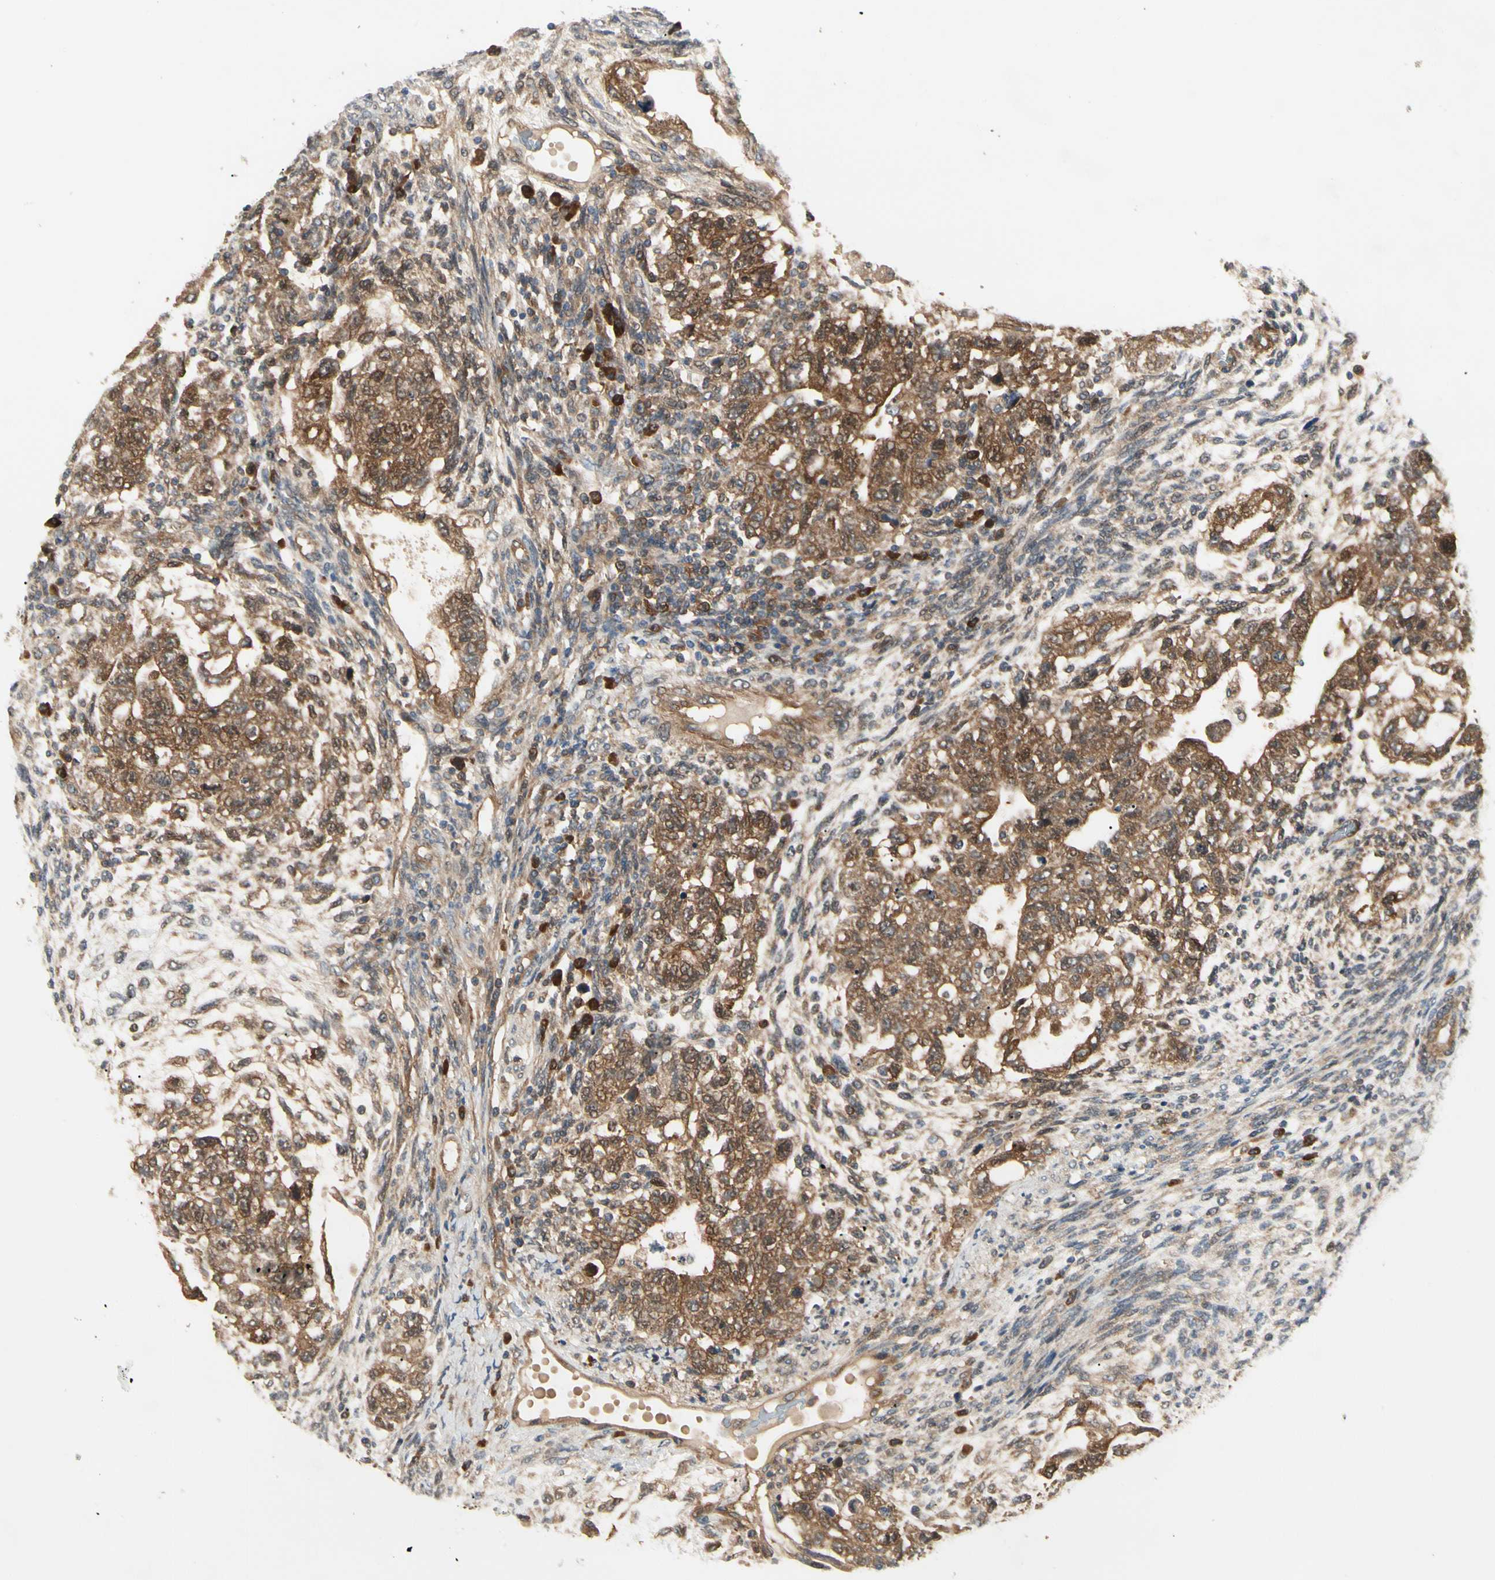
{"staining": {"intensity": "moderate", "quantity": ">75%", "location": "cytoplasmic/membranous,nuclear"}, "tissue": "testis cancer", "cell_type": "Tumor cells", "image_type": "cancer", "snomed": [{"axis": "morphology", "description": "Normal tissue, NOS"}, {"axis": "morphology", "description": "Carcinoma, Embryonal, NOS"}, {"axis": "topography", "description": "Testis"}], "caption": "Protein expression analysis of testis embryonal carcinoma displays moderate cytoplasmic/membranous and nuclear expression in about >75% of tumor cells. (brown staining indicates protein expression, while blue staining denotes nuclei).", "gene": "NME1-NME2", "patient": {"sex": "male", "age": 36}}